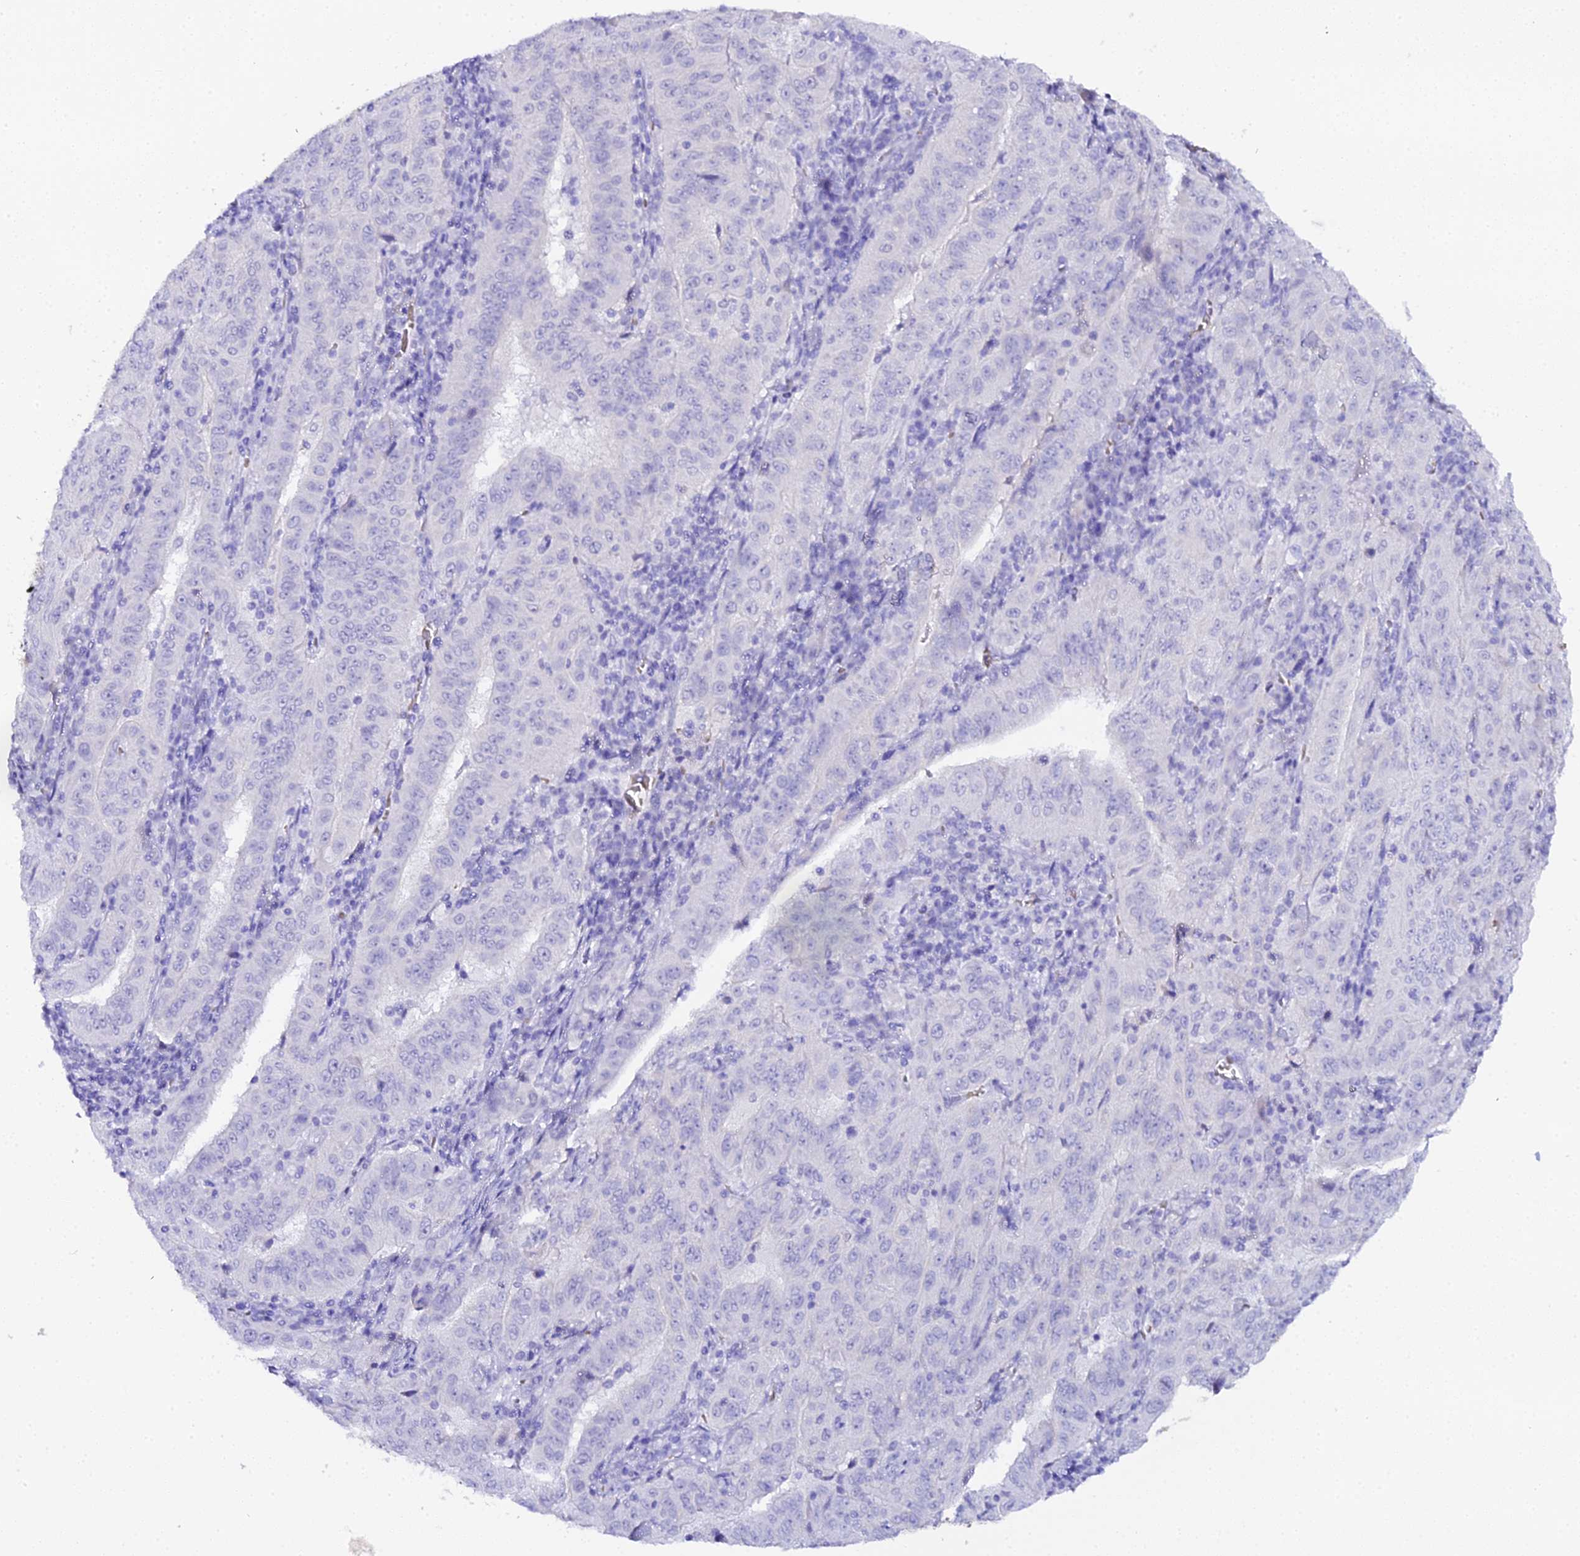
{"staining": {"intensity": "negative", "quantity": "none", "location": "none"}, "tissue": "pancreatic cancer", "cell_type": "Tumor cells", "image_type": "cancer", "snomed": [{"axis": "morphology", "description": "Adenocarcinoma, NOS"}, {"axis": "topography", "description": "Pancreas"}], "caption": "Tumor cells are negative for brown protein staining in adenocarcinoma (pancreatic).", "gene": "CFAP45", "patient": {"sex": "male", "age": 63}}